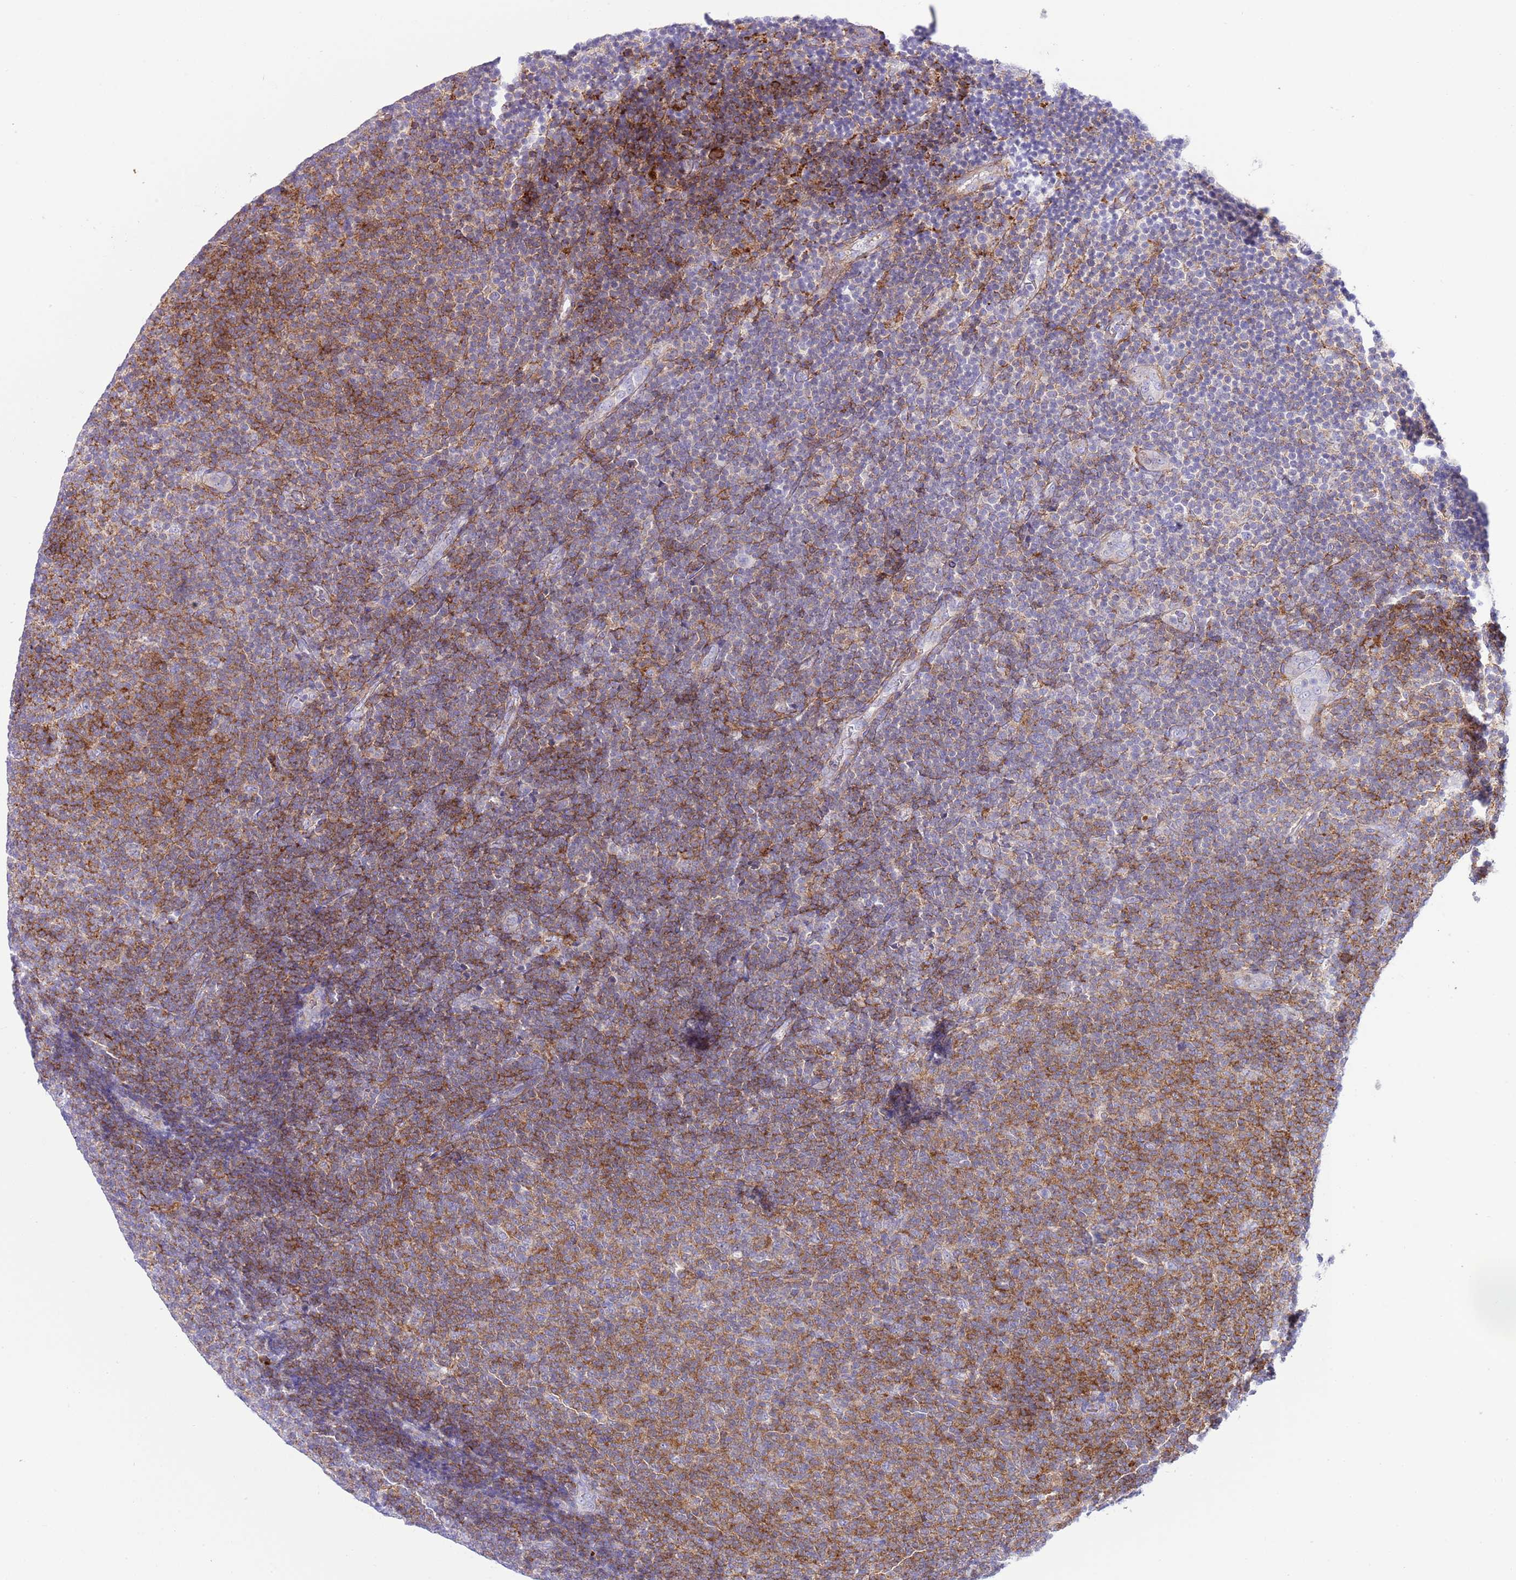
{"staining": {"intensity": "negative", "quantity": "none", "location": "none"}, "tissue": "lymphoma", "cell_type": "Tumor cells", "image_type": "cancer", "snomed": [{"axis": "morphology", "description": "Malignant lymphoma, non-Hodgkin's type, Low grade"}, {"axis": "topography", "description": "Lymph node"}], "caption": "Tumor cells are negative for protein expression in human low-grade malignant lymphoma, non-Hodgkin's type.", "gene": "ALDH3A1", "patient": {"sex": "male", "age": 66}}